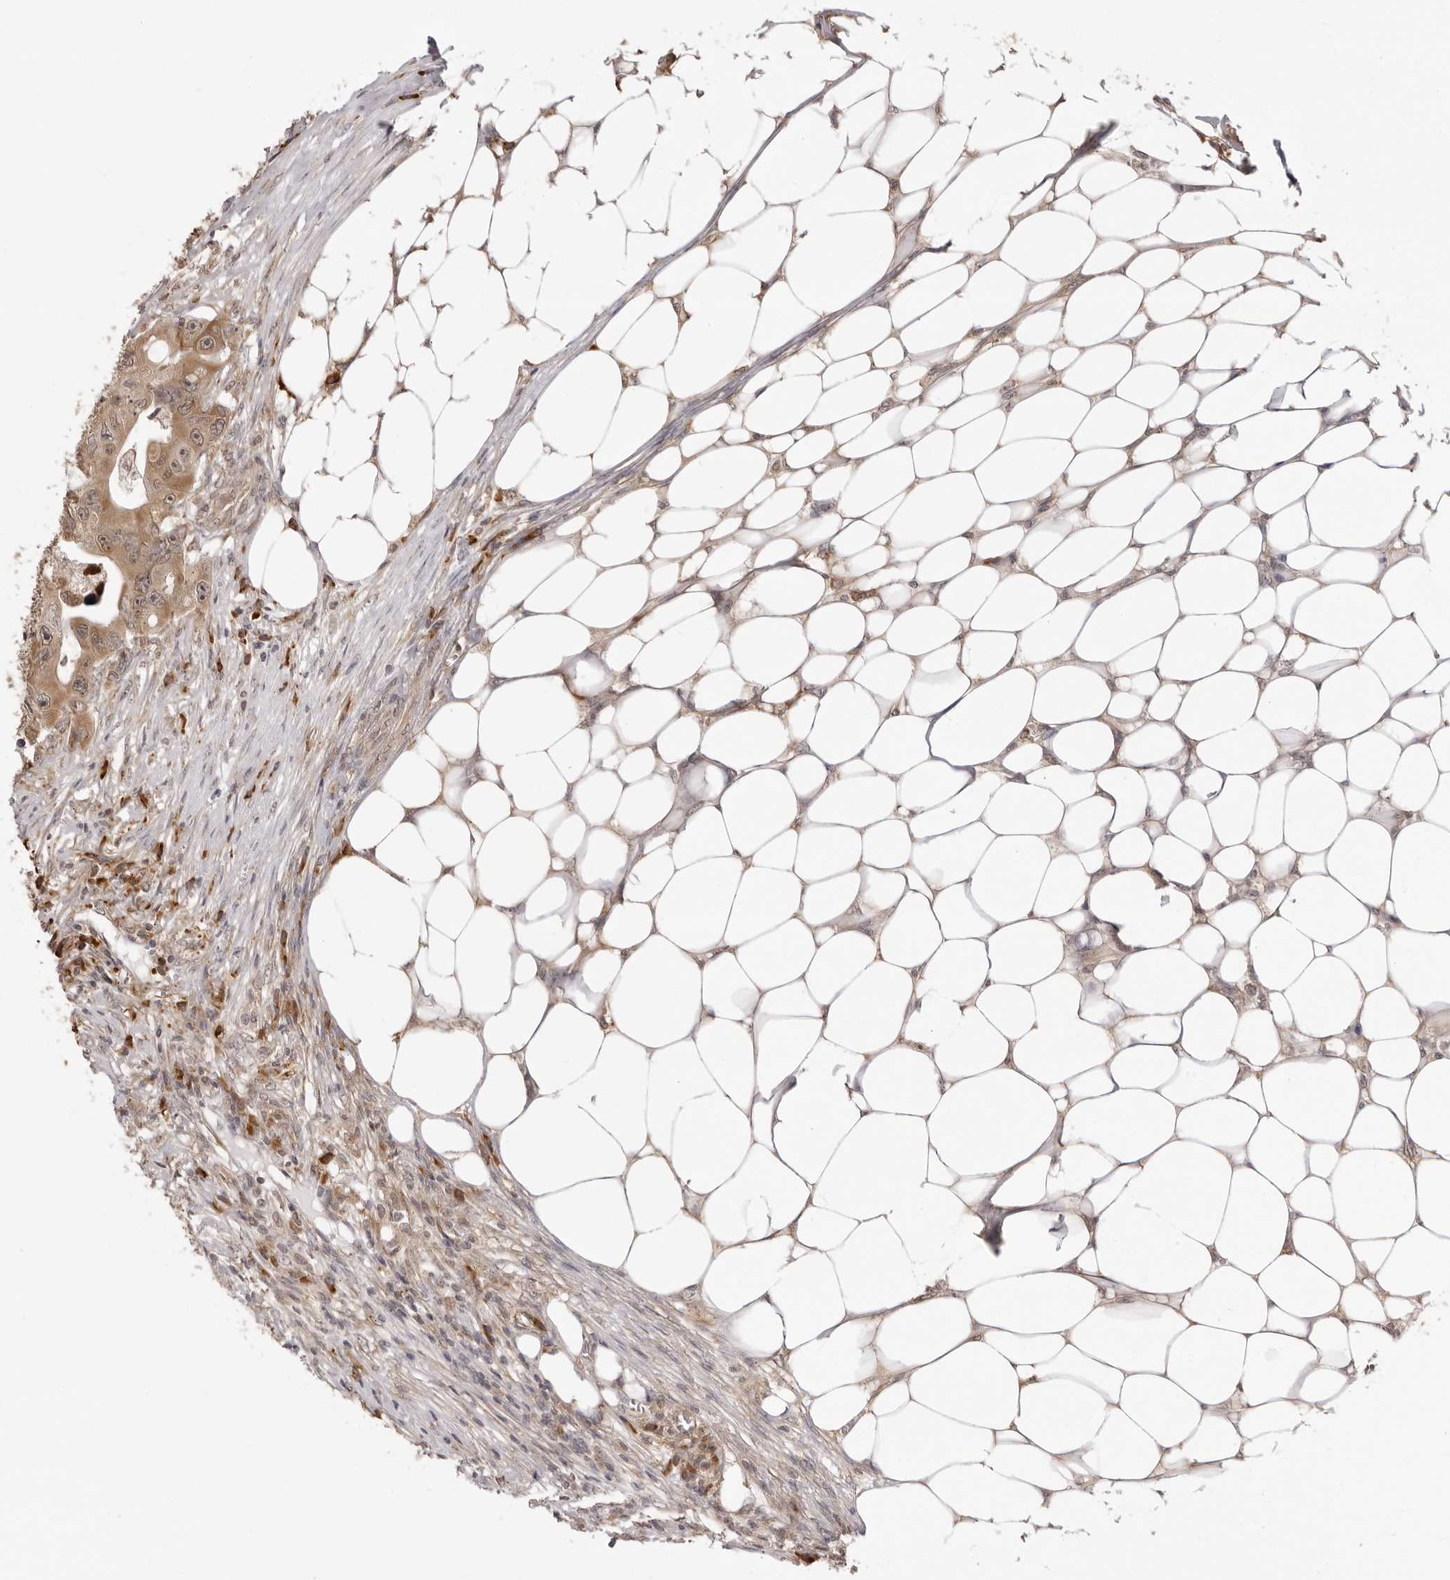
{"staining": {"intensity": "moderate", "quantity": ">75%", "location": "cytoplasmic/membranous,nuclear"}, "tissue": "colorectal cancer", "cell_type": "Tumor cells", "image_type": "cancer", "snomed": [{"axis": "morphology", "description": "Adenocarcinoma, NOS"}, {"axis": "topography", "description": "Colon"}], "caption": "Immunohistochemical staining of human adenocarcinoma (colorectal) displays medium levels of moderate cytoplasmic/membranous and nuclear protein positivity in approximately >75% of tumor cells.", "gene": "ZC3H11A", "patient": {"sex": "female", "age": 46}}